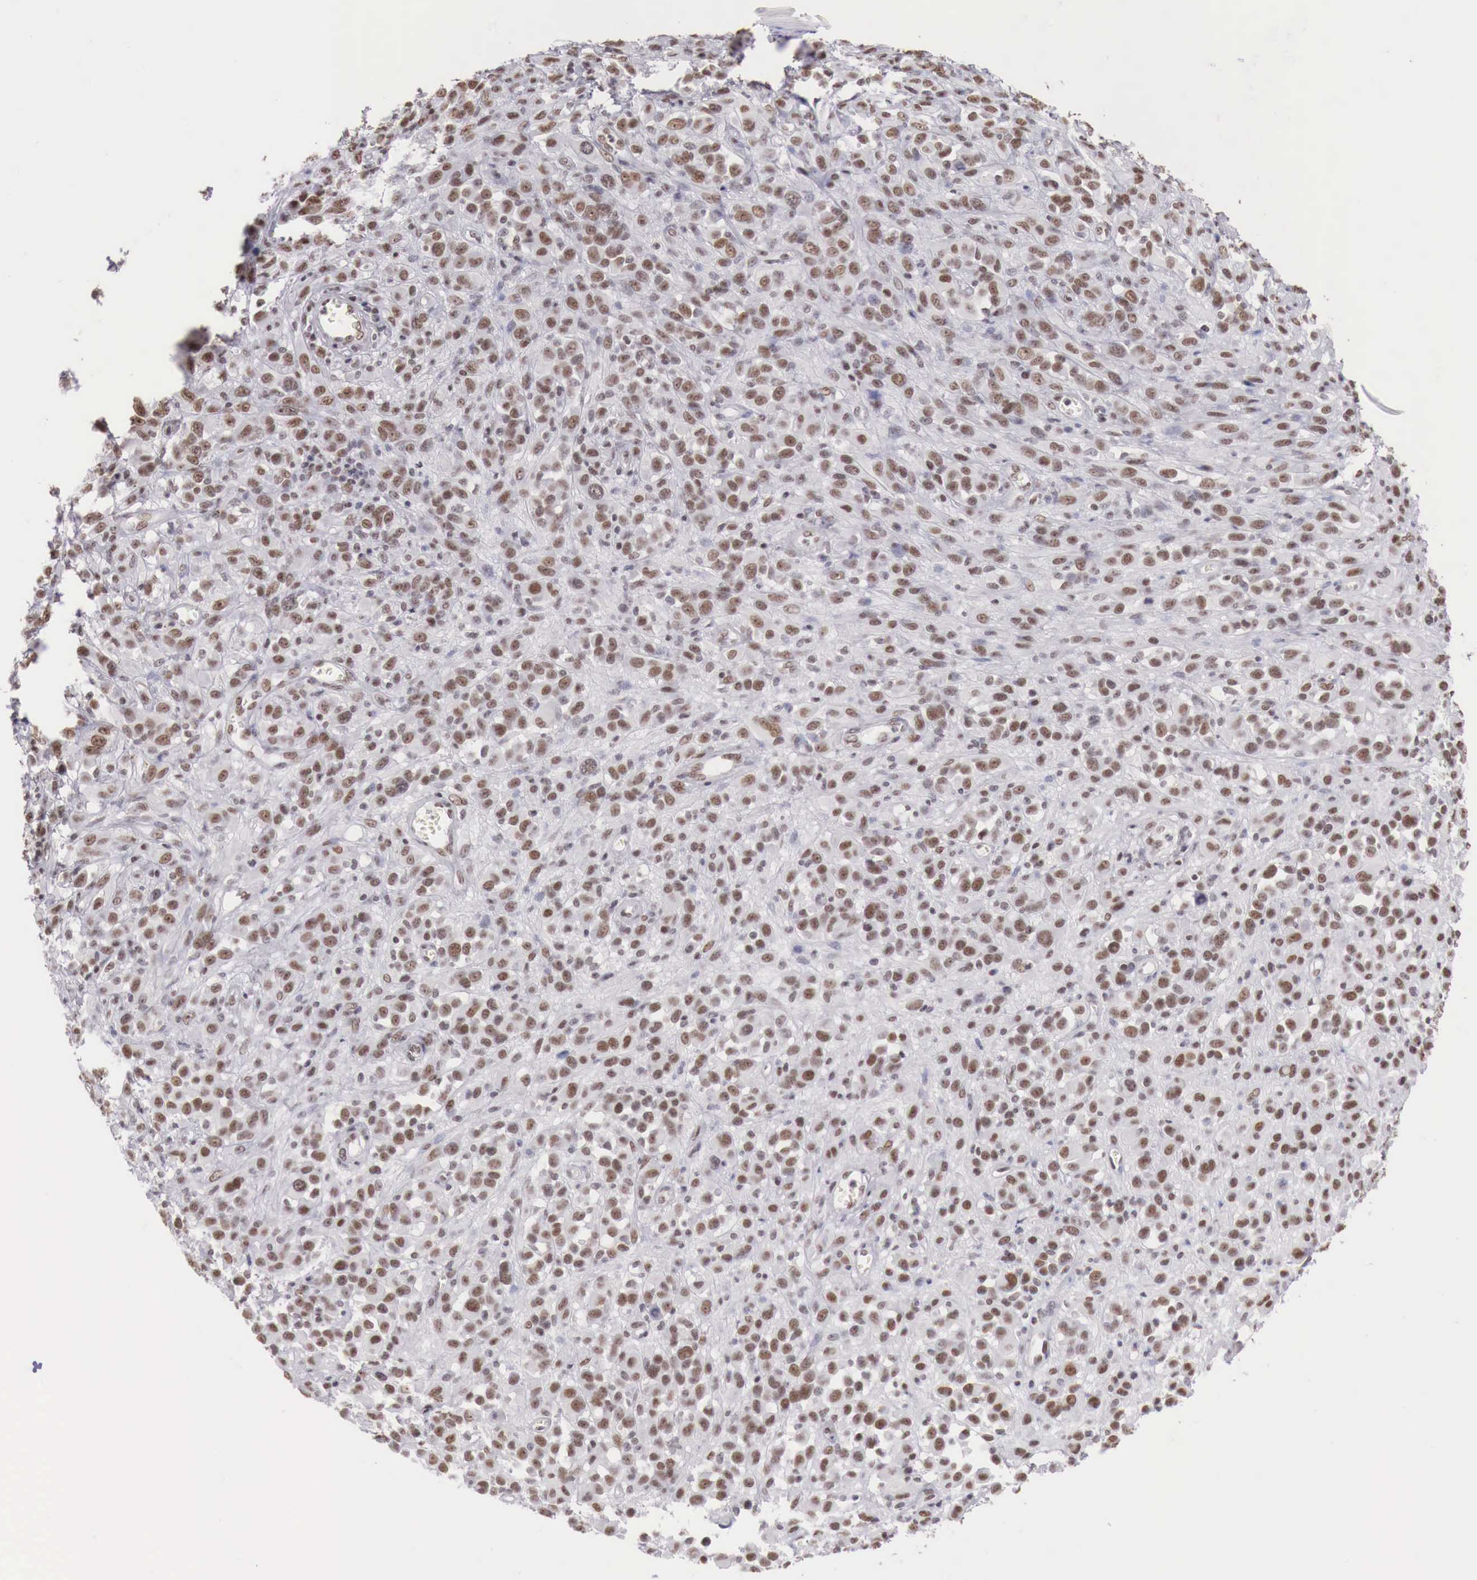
{"staining": {"intensity": "weak", "quantity": ">75%", "location": "nuclear"}, "tissue": "melanoma", "cell_type": "Tumor cells", "image_type": "cancer", "snomed": [{"axis": "morphology", "description": "Malignant melanoma, NOS"}, {"axis": "topography", "description": "Skin"}], "caption": "Protein staining of malignant melanoma tissue reveals weak nuclear staining in approximately >75% of tumor cells.", "gene": "PHF14", "patient": {"sex": "male", "age": 51}}